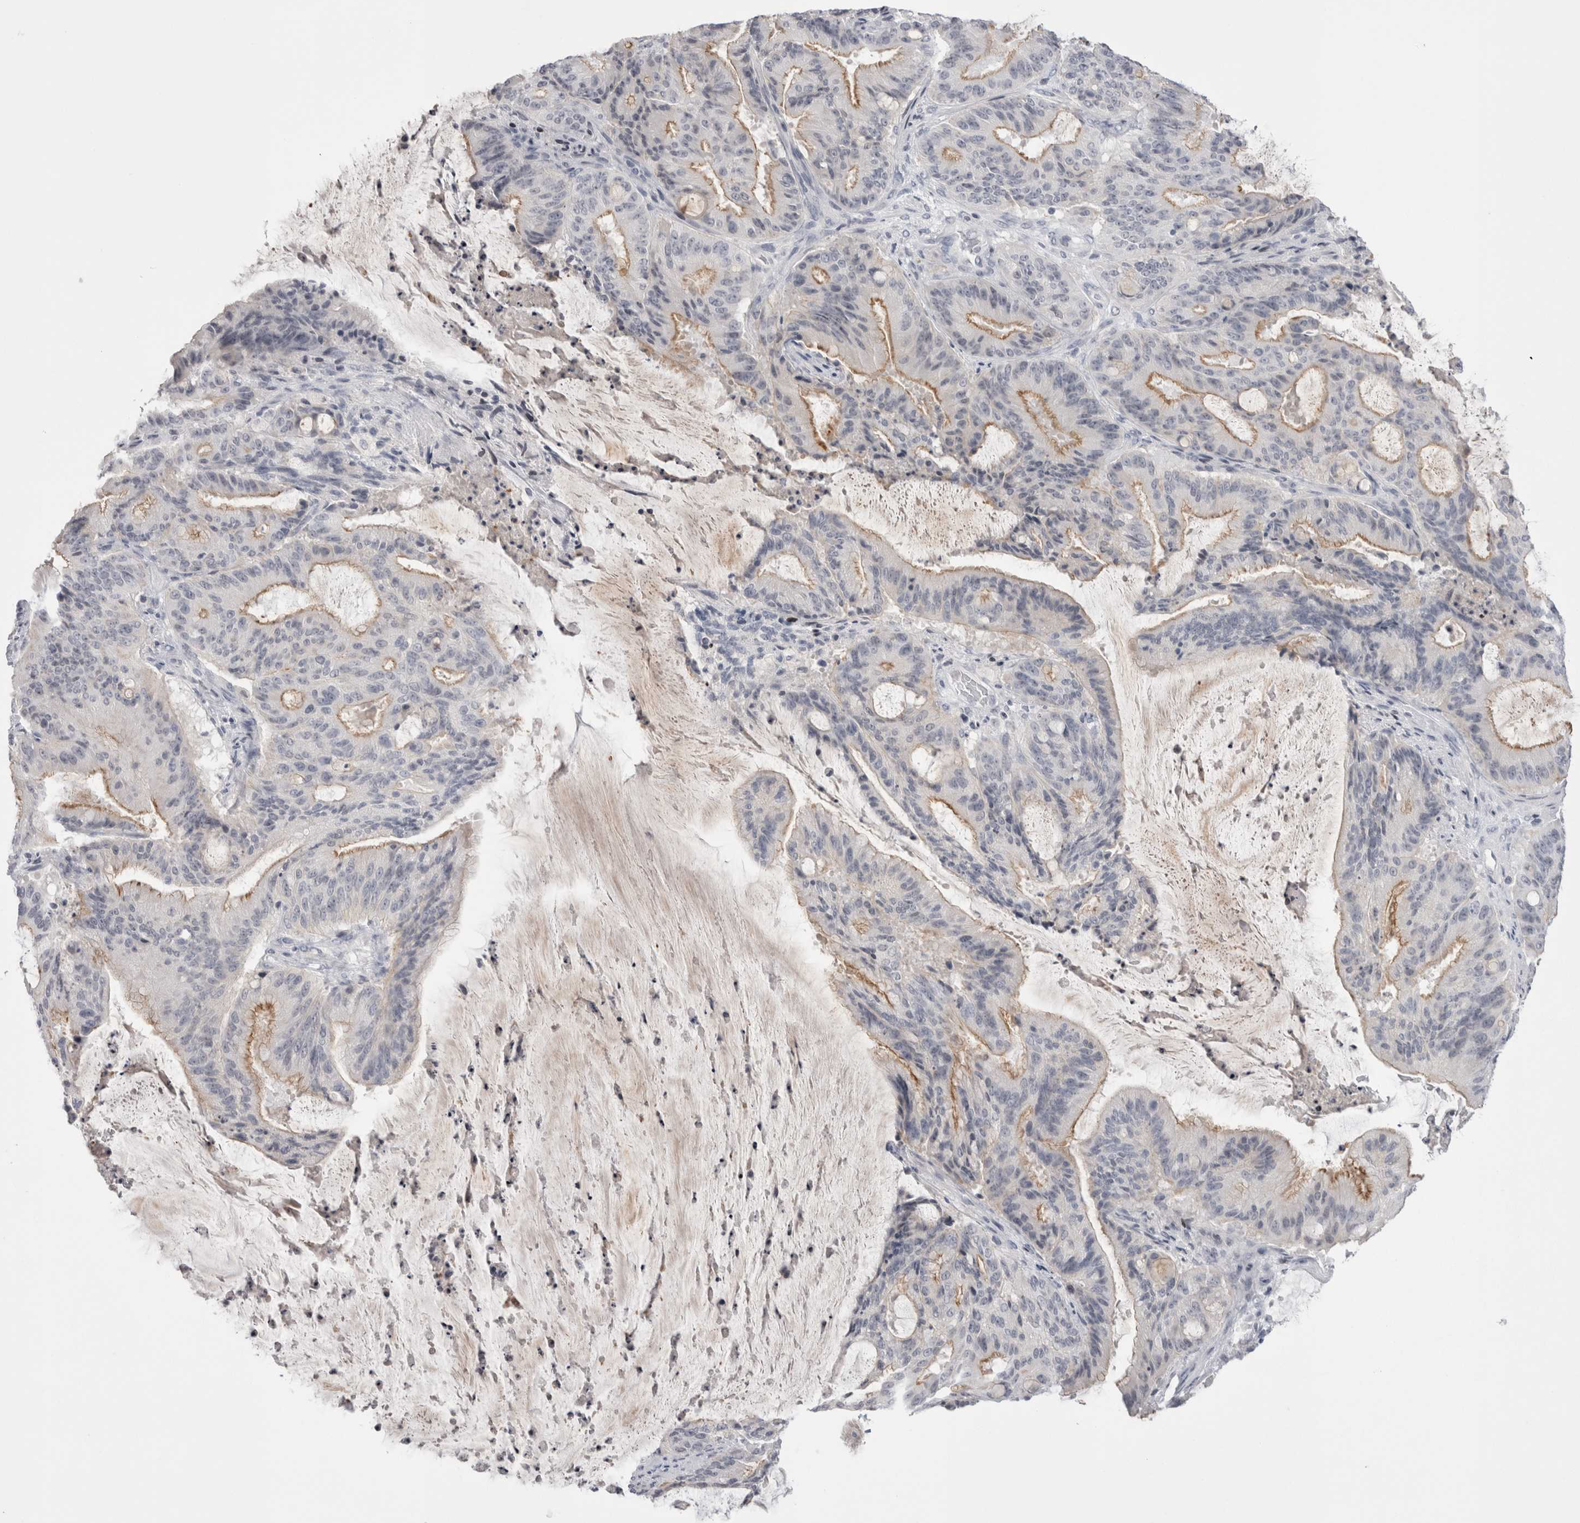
{"staining": {"intensity": "moderate", "quantity": "25%-75%", "location": "cytoplasmic/membranous"}, "tissue": "liver cancer", "cell_type": "Tumor cells", "image_type": "cancer", "snomed": [{"axis": "morphology", "description": "Normal tissue, NOS"}, {"axis": "morphology", "description": "Cholangiocarcinoma"}, {"axis": "topography", "description": "Liver"}, {"axis": "topography", "description": "Peripheral nerve tissue"}], "caption": "A brown stain shows moderate cytoplasmic/membranous positivity of a protein in liver cancer tumor cells.", "gene": "FNDC8", "patient": {"sex": "female", "age": 73}}